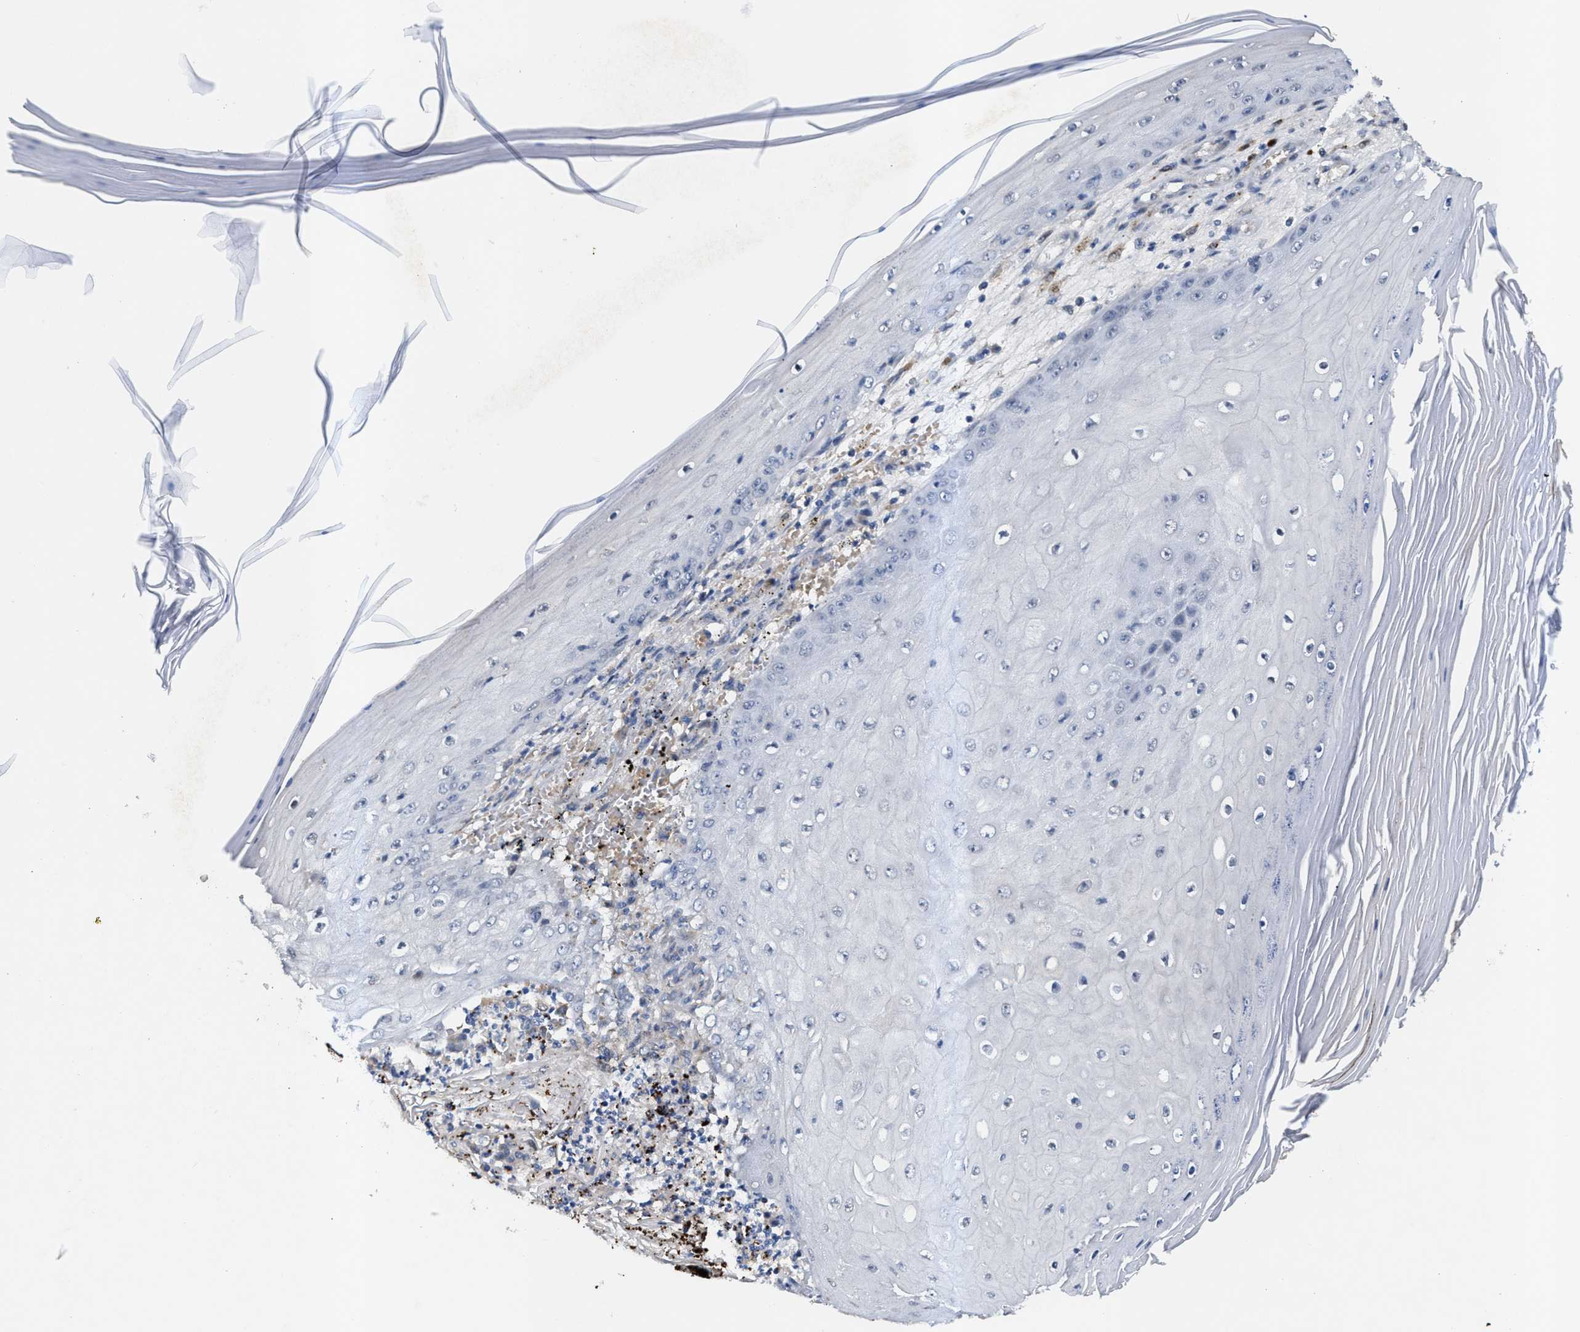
{"staining": {"intensity": "negative", "quantity": "none", "location": "none"}, "tissue": "skin cancer", "cell_type": "Tumor cells", "image_type": "cancer", "snomed": [{"axis": "morphology", "description": "Squamous cell carcinoma, NOS"}, {"axis": "topography", "description": "Skin"}], "caption": "IHC histopathology image of skin cancer (squamous cell carcinoma) stained for a protein (brown), which reveals no expression in tumor cells.", "gene": "JAG1", "patient": {"sex": "female", "age": 73}}